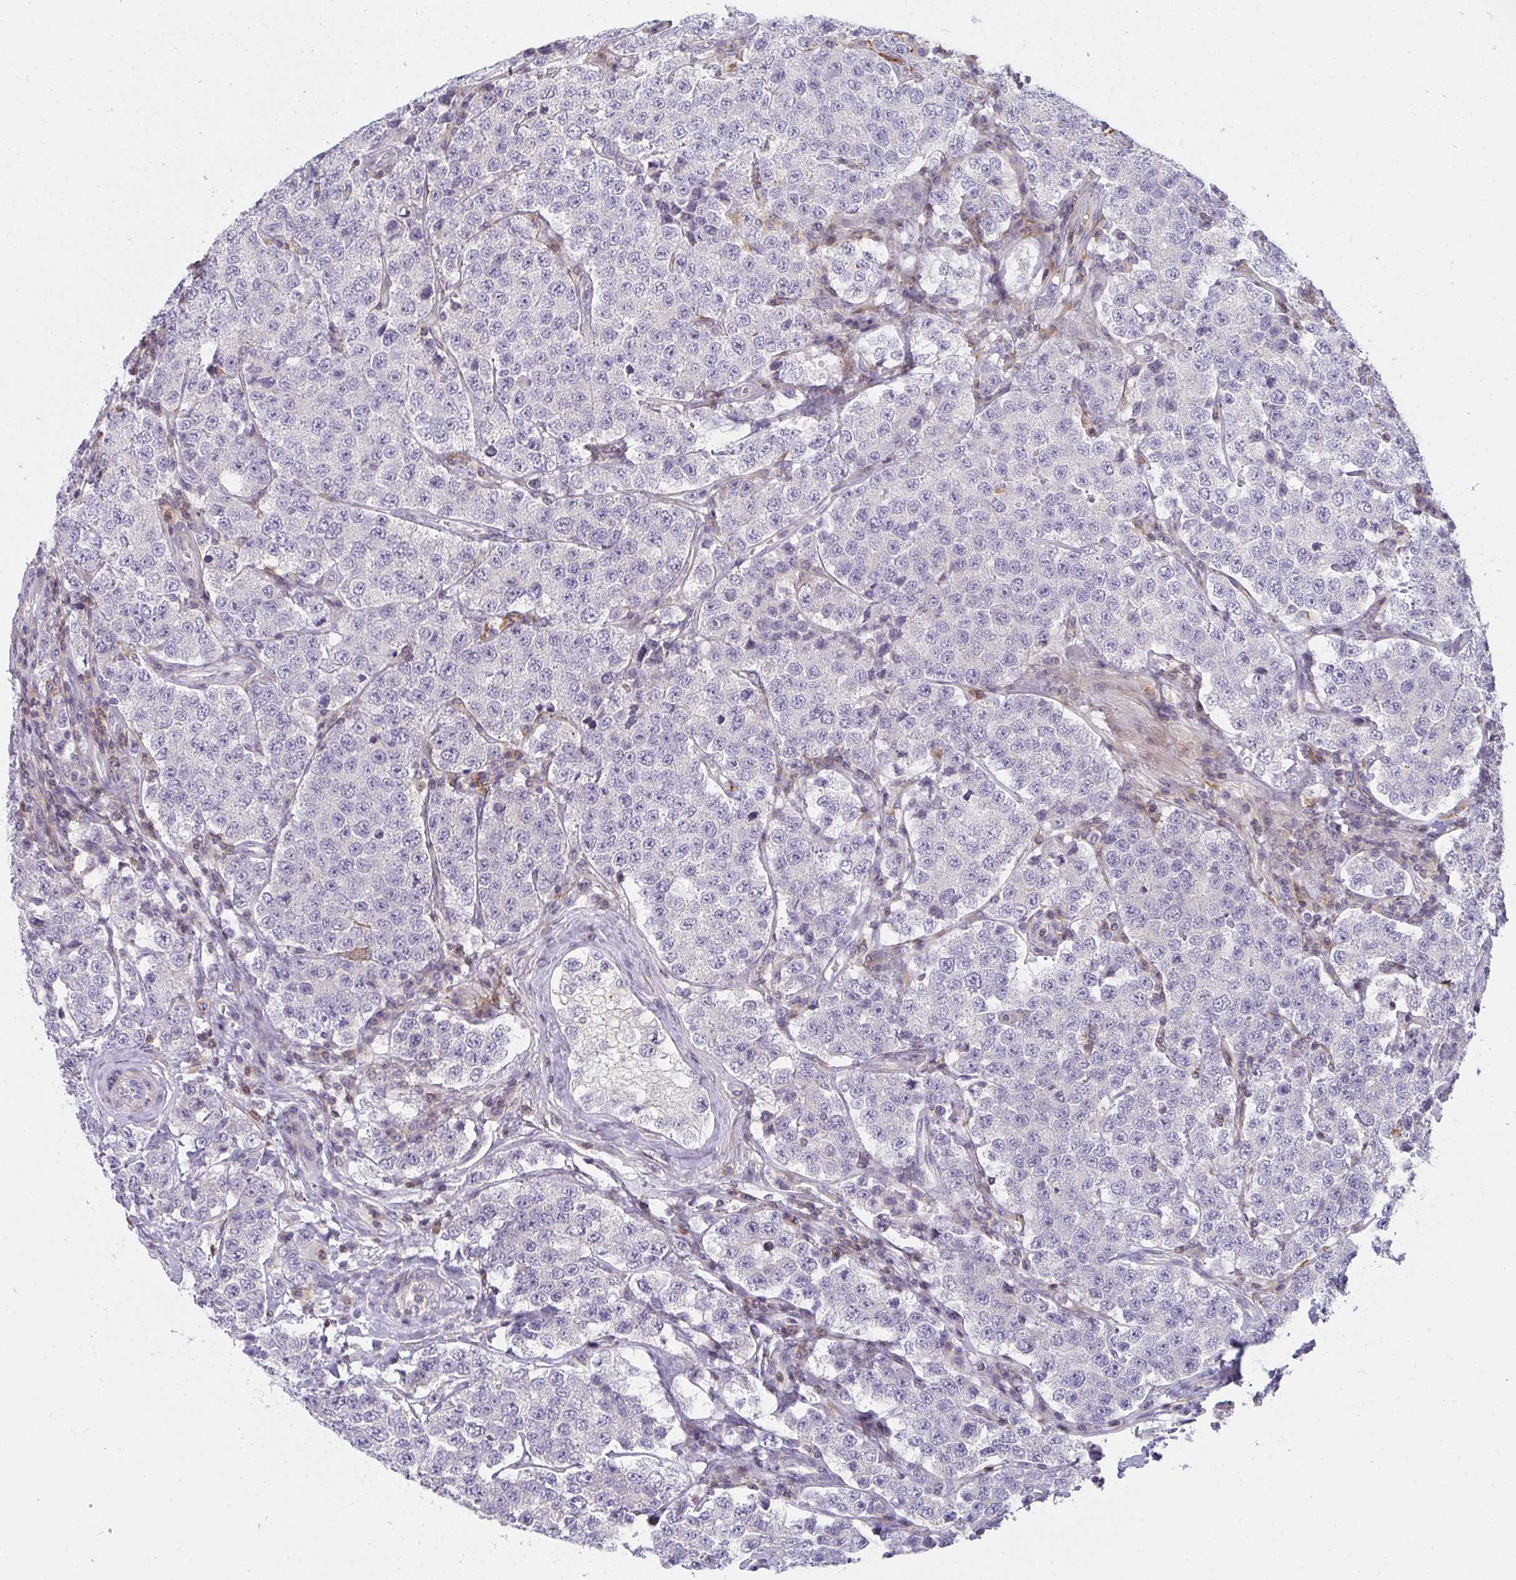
{"staining": {"intensity": "negative", "quantity": "none", "location": "none"}, "tissue": "testis cancer", "cell_type": "Tumor cells", "image_type": "cancer", "snomed": [{"axis": "morphology", "description": "Seminoma, NOS"}, {"axis": "topography", "description": "Testis"}], "caption": "Photomicrograph shows no protein positivity in tumor cells of seminoma (testis) tissue.", "gene": "CSF3R", "patient": {"sex": "male", "age": 34}}